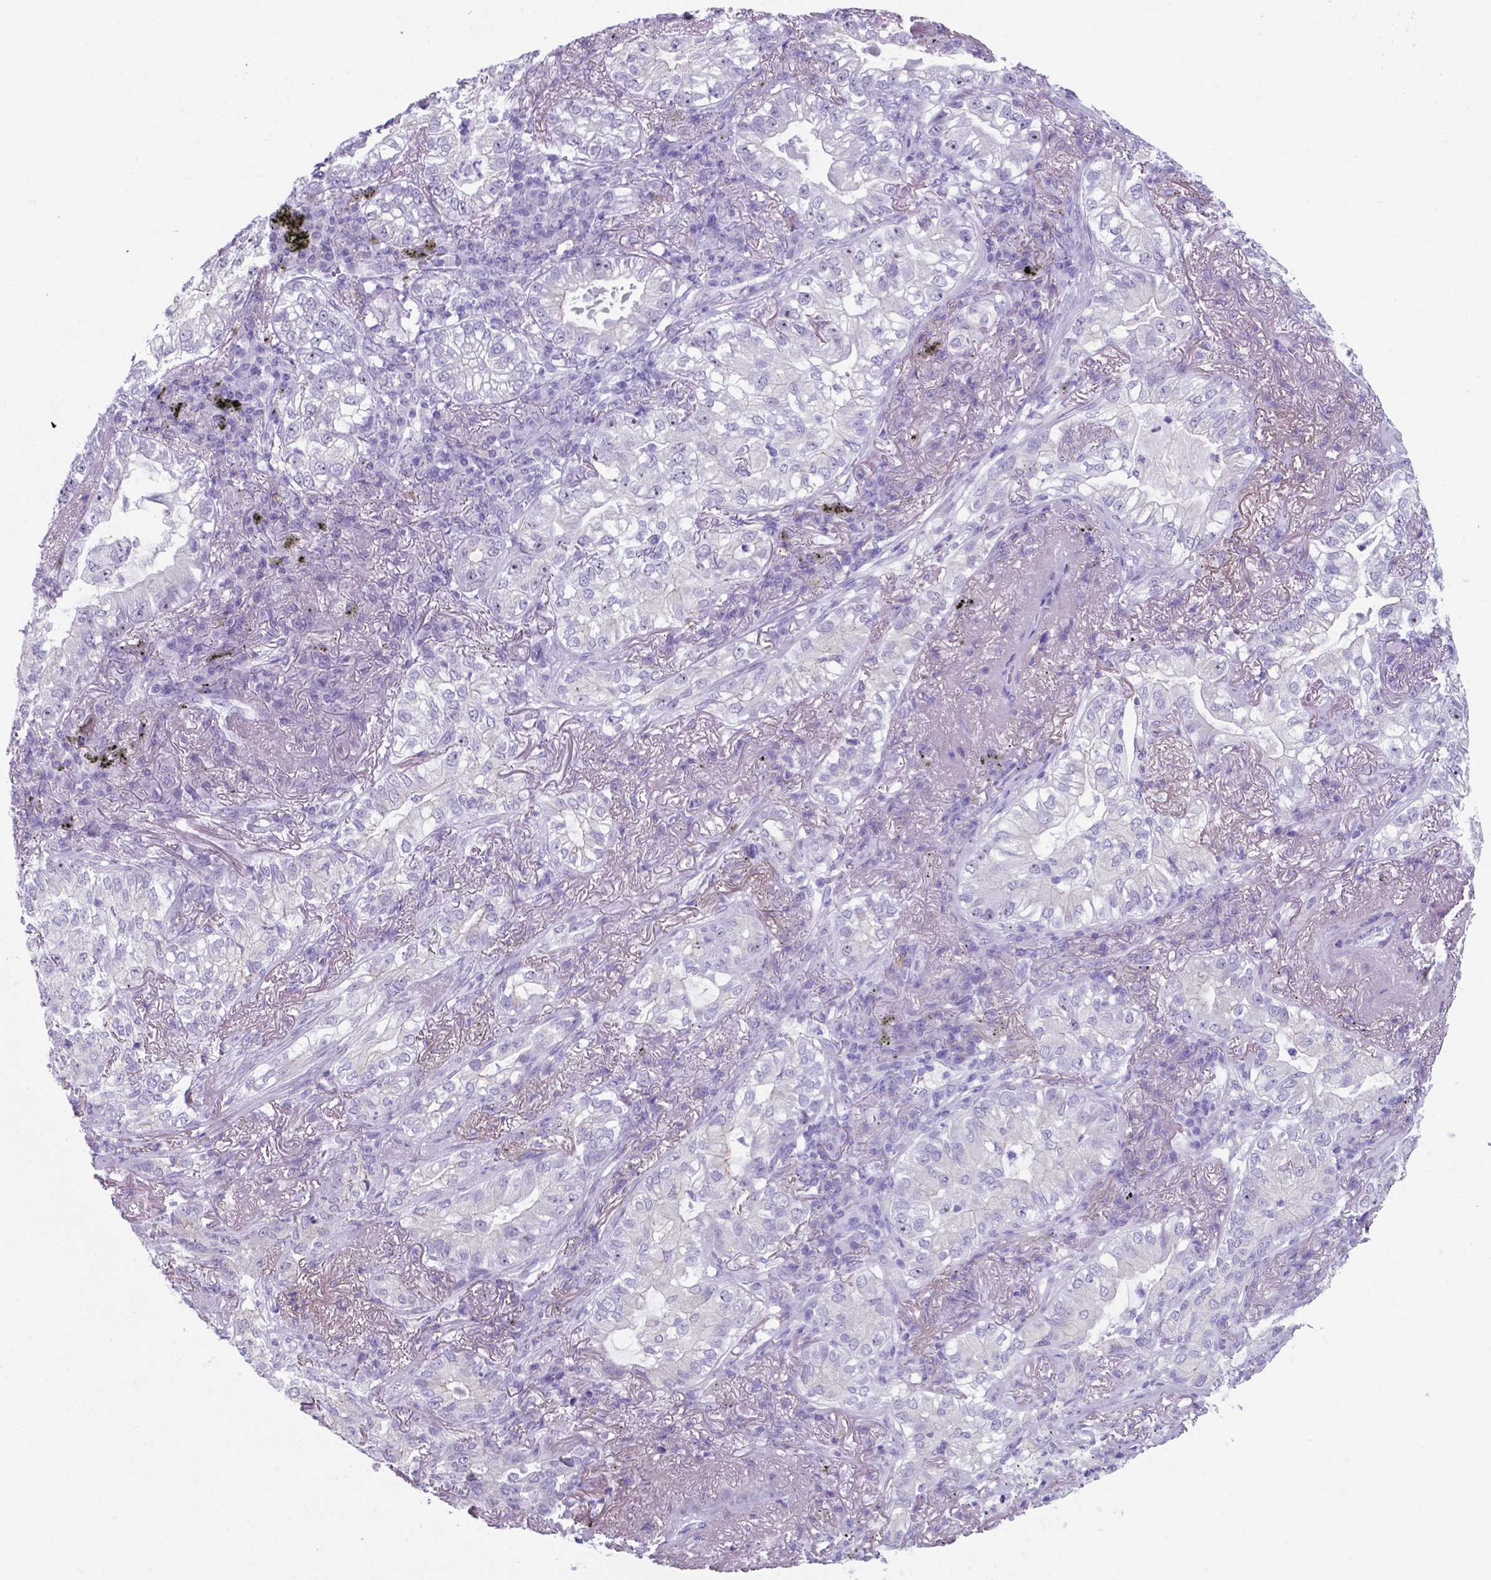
{"staining": {"intensity": "negative", "quantity": "none", "location": "none"}, "tissue": "lung cancer", "cell_type": "Tumor cells", "image_type": "cancer", "snomed": [{"axis": "morphology", "description": "Adenocarcinoma, NOS"}, {"axis": "topography", "description": "Lung"}], "caption": "This histopathology image is of lung cancer (adenocarcinoma) stained with IHC to label a protein in brown with the nuclei are counter-stained blue. There is no staining in tumor cells. The staining was performed using DAB to visualize the protein expression in brown, while the nuclei were stained in blue with hematoxylin (Magnification: 20x).", "gene": "AP5B1", "patient": {"sex": "female", "age": 73}}